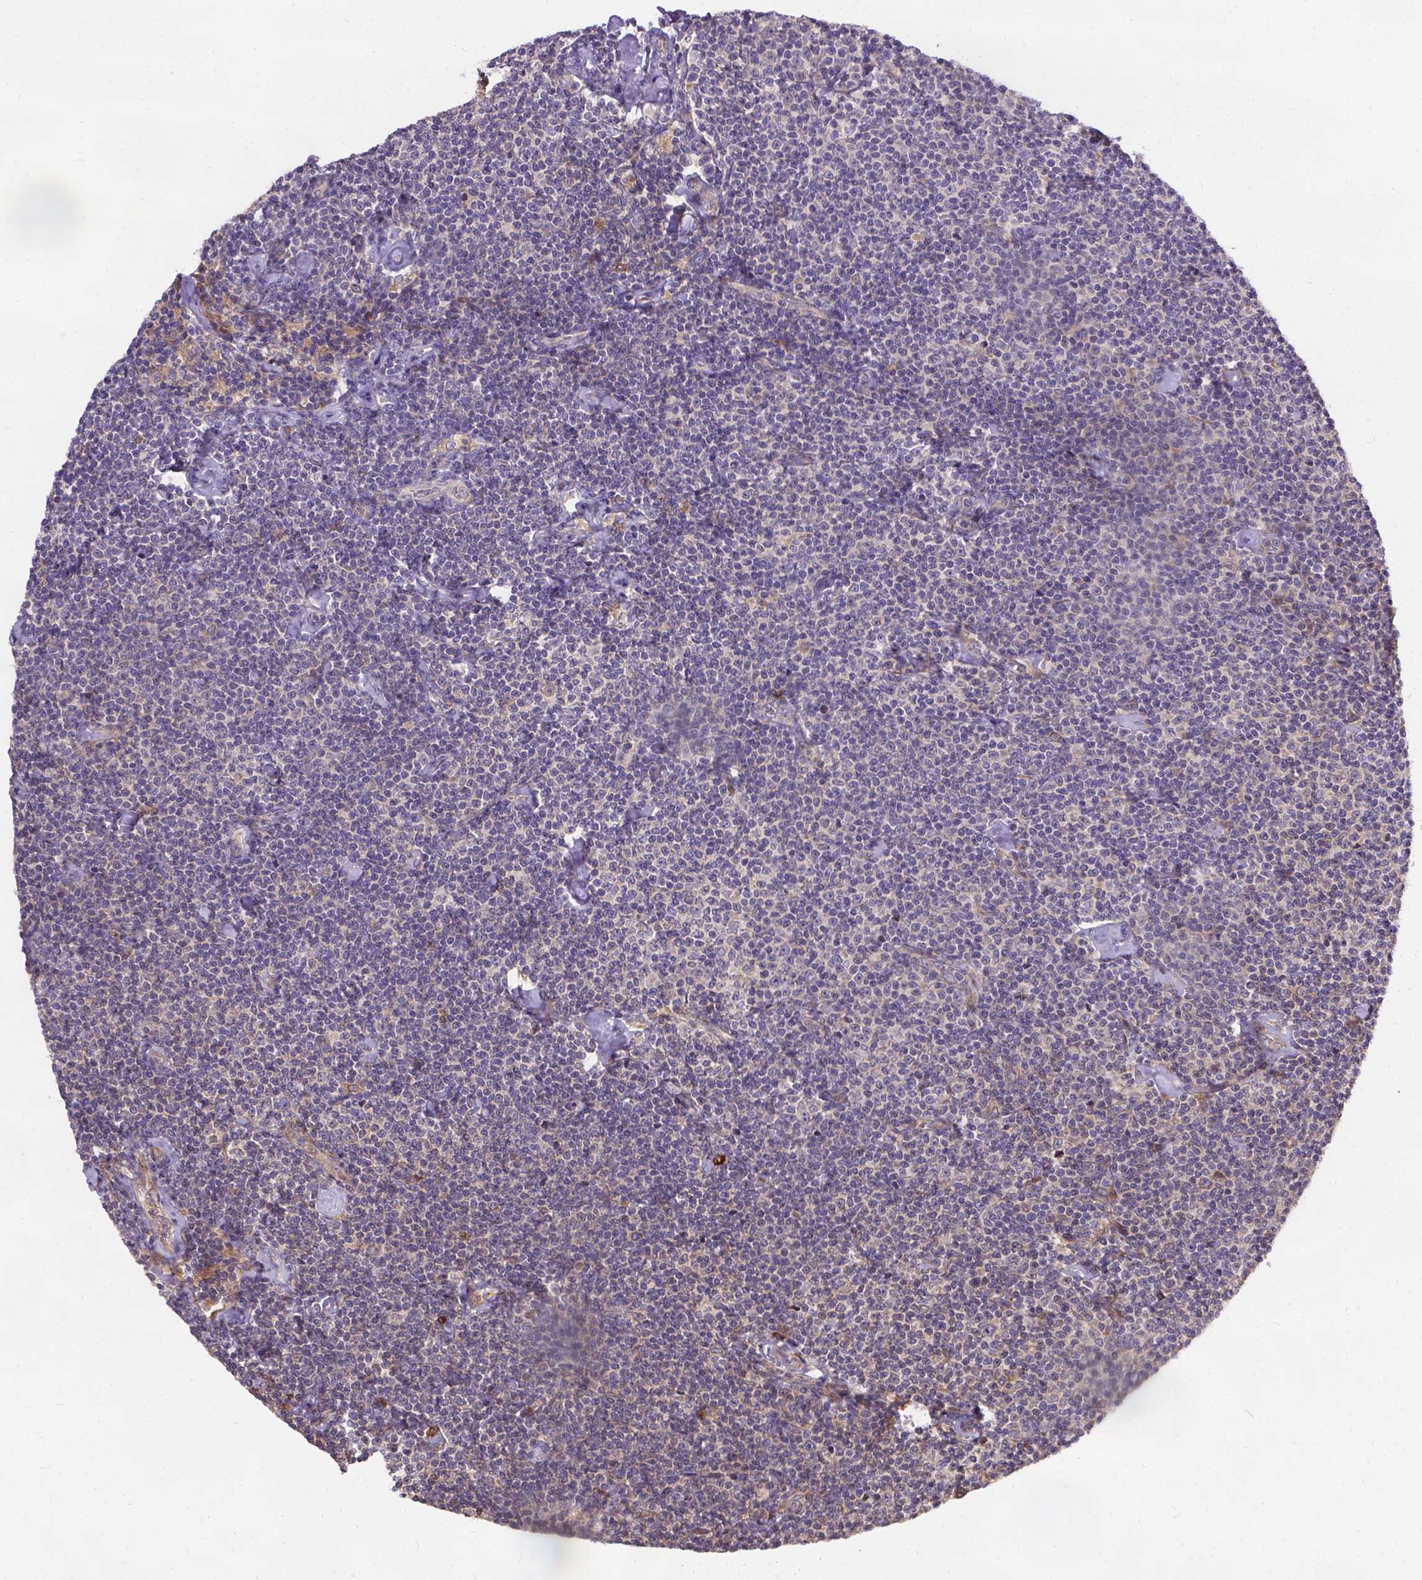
{"staining": {"intensity": "negative", "quantity": "none", "location": "none"}, "tissue": "lymphoma", "cell_type": "Tumor cells", "image_type": "cancer", "snomed": [{"axis": "morphology", "description": "Malignant lymphoma, non-Hodgkin's type, Low grade"}, {"axis": "topography", "description": "Lymph node"}], "caption": "Immunohistochemistry of lymphoma exhibits no expression in tumor cells.", "gene": "DENND6A", "patient": {"sex": "male", "age": 81}}